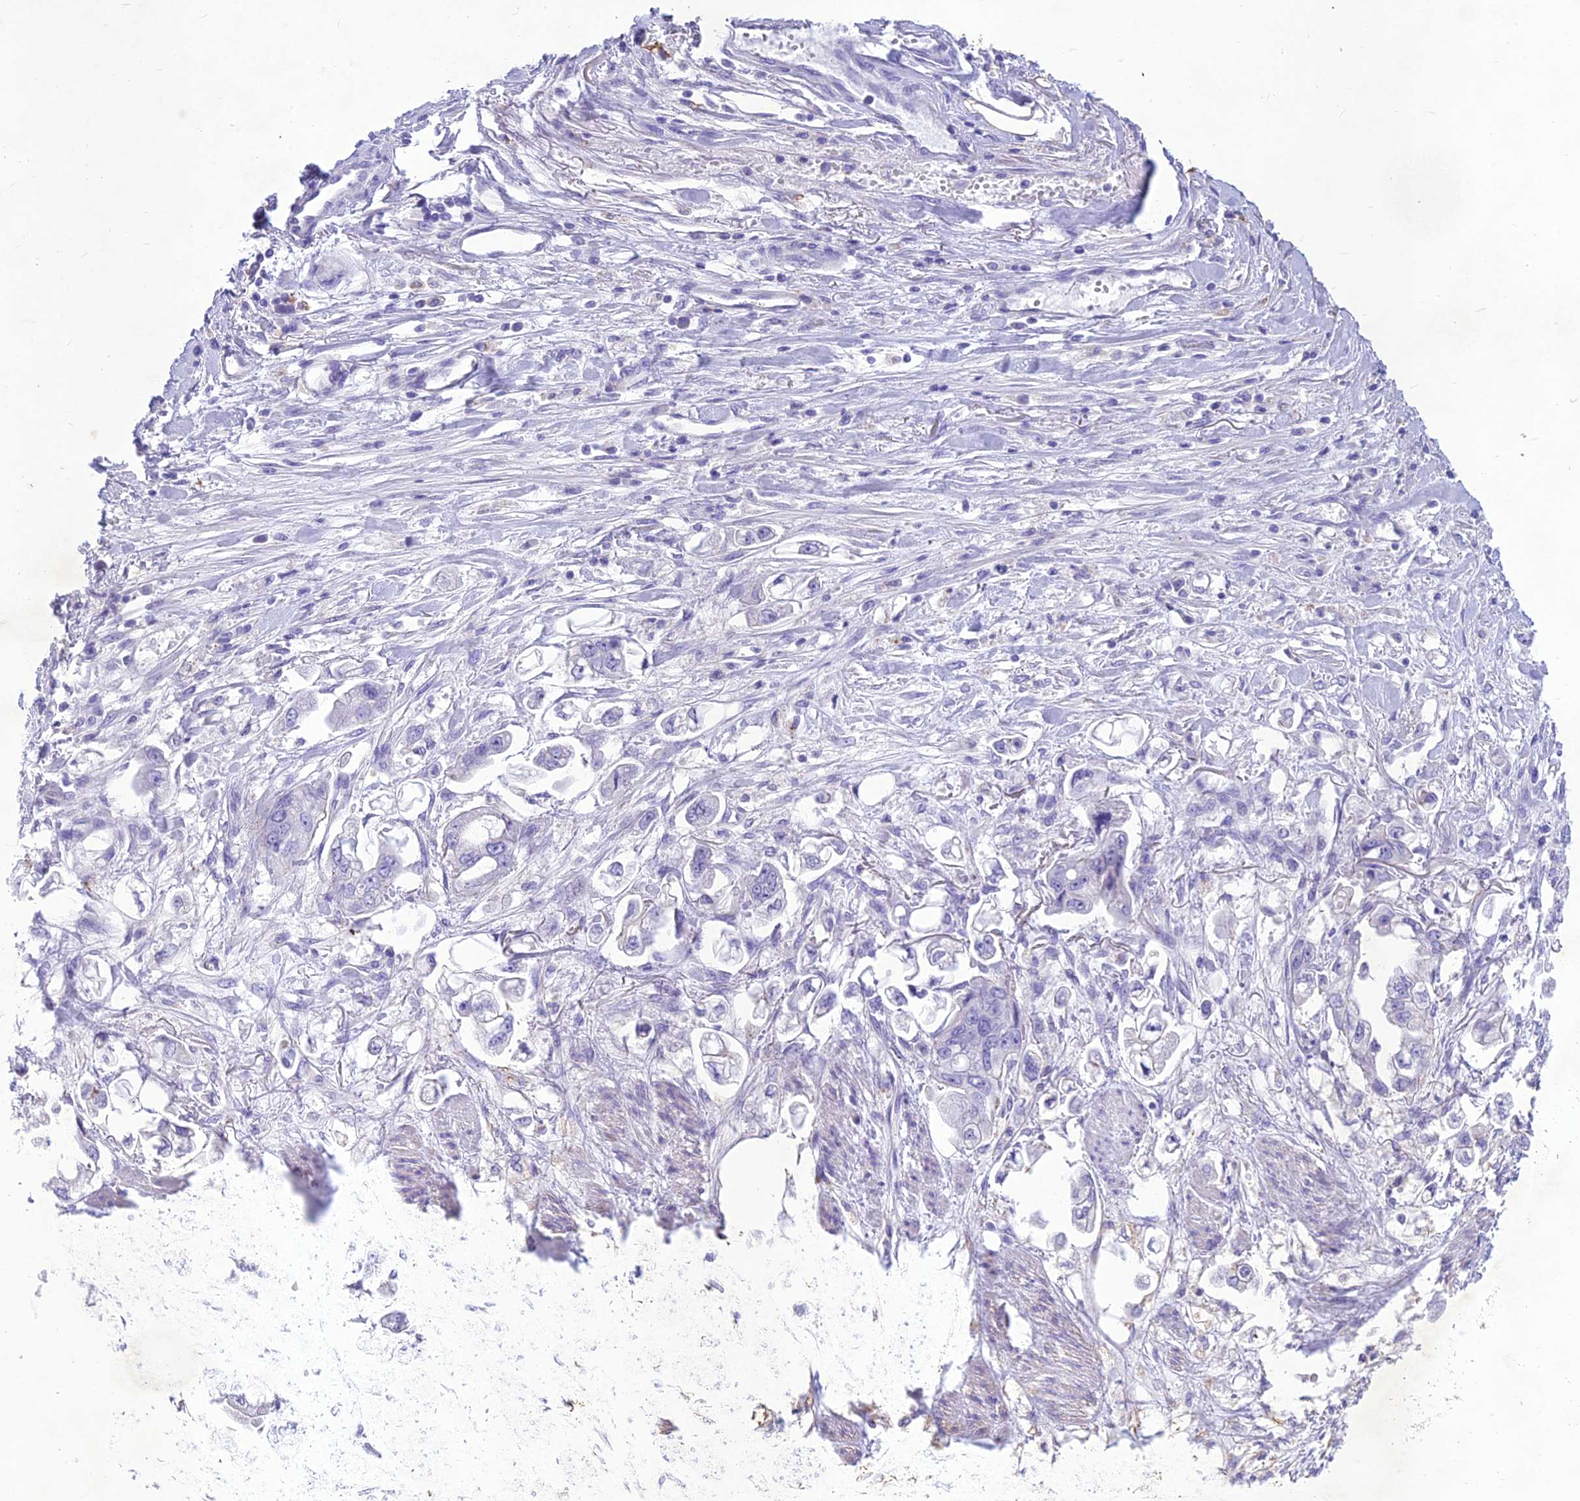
{"staining": {"intensity": "negative", "quantity": "none", "location": "none"}, "tissue": "stomach cancer", "cell_type": "Tumor cells", "image_type": "cancer", "snomed": [{"axis": "morphology", "description": "Adenocarcinoma, NOS"}, {"axis": "topography", "description": "Stomach"}], "caption": "DAB (3,3'-diaminobenzidine) immunohistochemical staining of human stomach adenocarcinoma displays no significant staining in tumor cells.", "gene": "IFT172", "patient": {"sex": "male", "age": 62}}